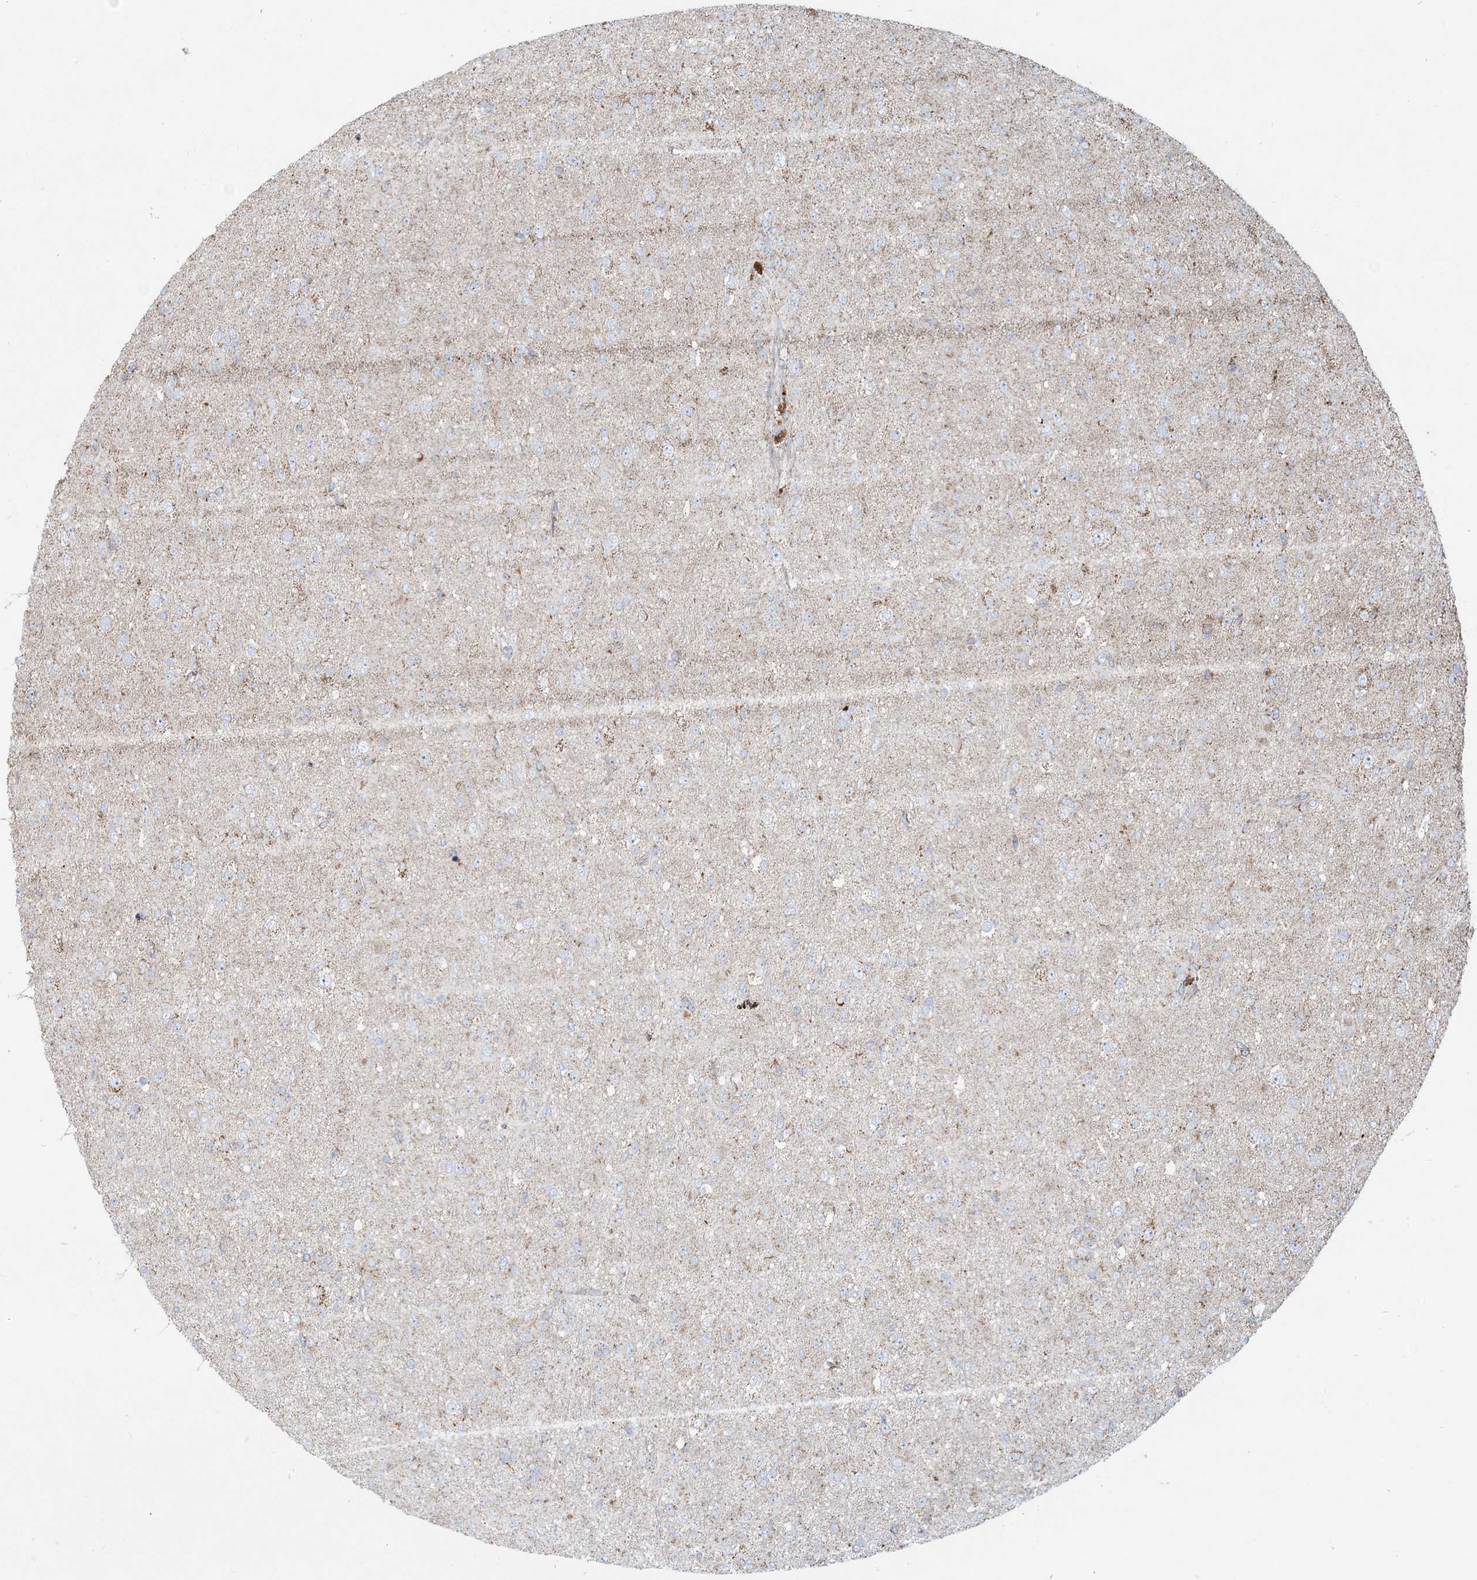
{"staining": {"intensity": "weak", "quantity": "<25%", "location": "cytoplasmic/membranous"}, "tissue": "glioma", "cell_type": "Tumor cells", "image_type": "cancer", "snomed": [{"axis": "morphology", "description": "Glioma, malignant, Low grade"}, {"axis": "topography", "description": "Brain"}], "caption": "High magnification brightfield microscopy of glioma stained with DAB (3,3'-diaminobenzidine) (brown) and counterstained with hematoxylin (blue): tumor cells show no significant expression. (Stains: DAB (3,3'-diaminobenzidine) immunohistochemistry with hematoxylin counter stain, Microscopy: brightfield microscopy at high magnification).", "gene": "BEND4", "patient": {"sex": "male", "age": 65}}